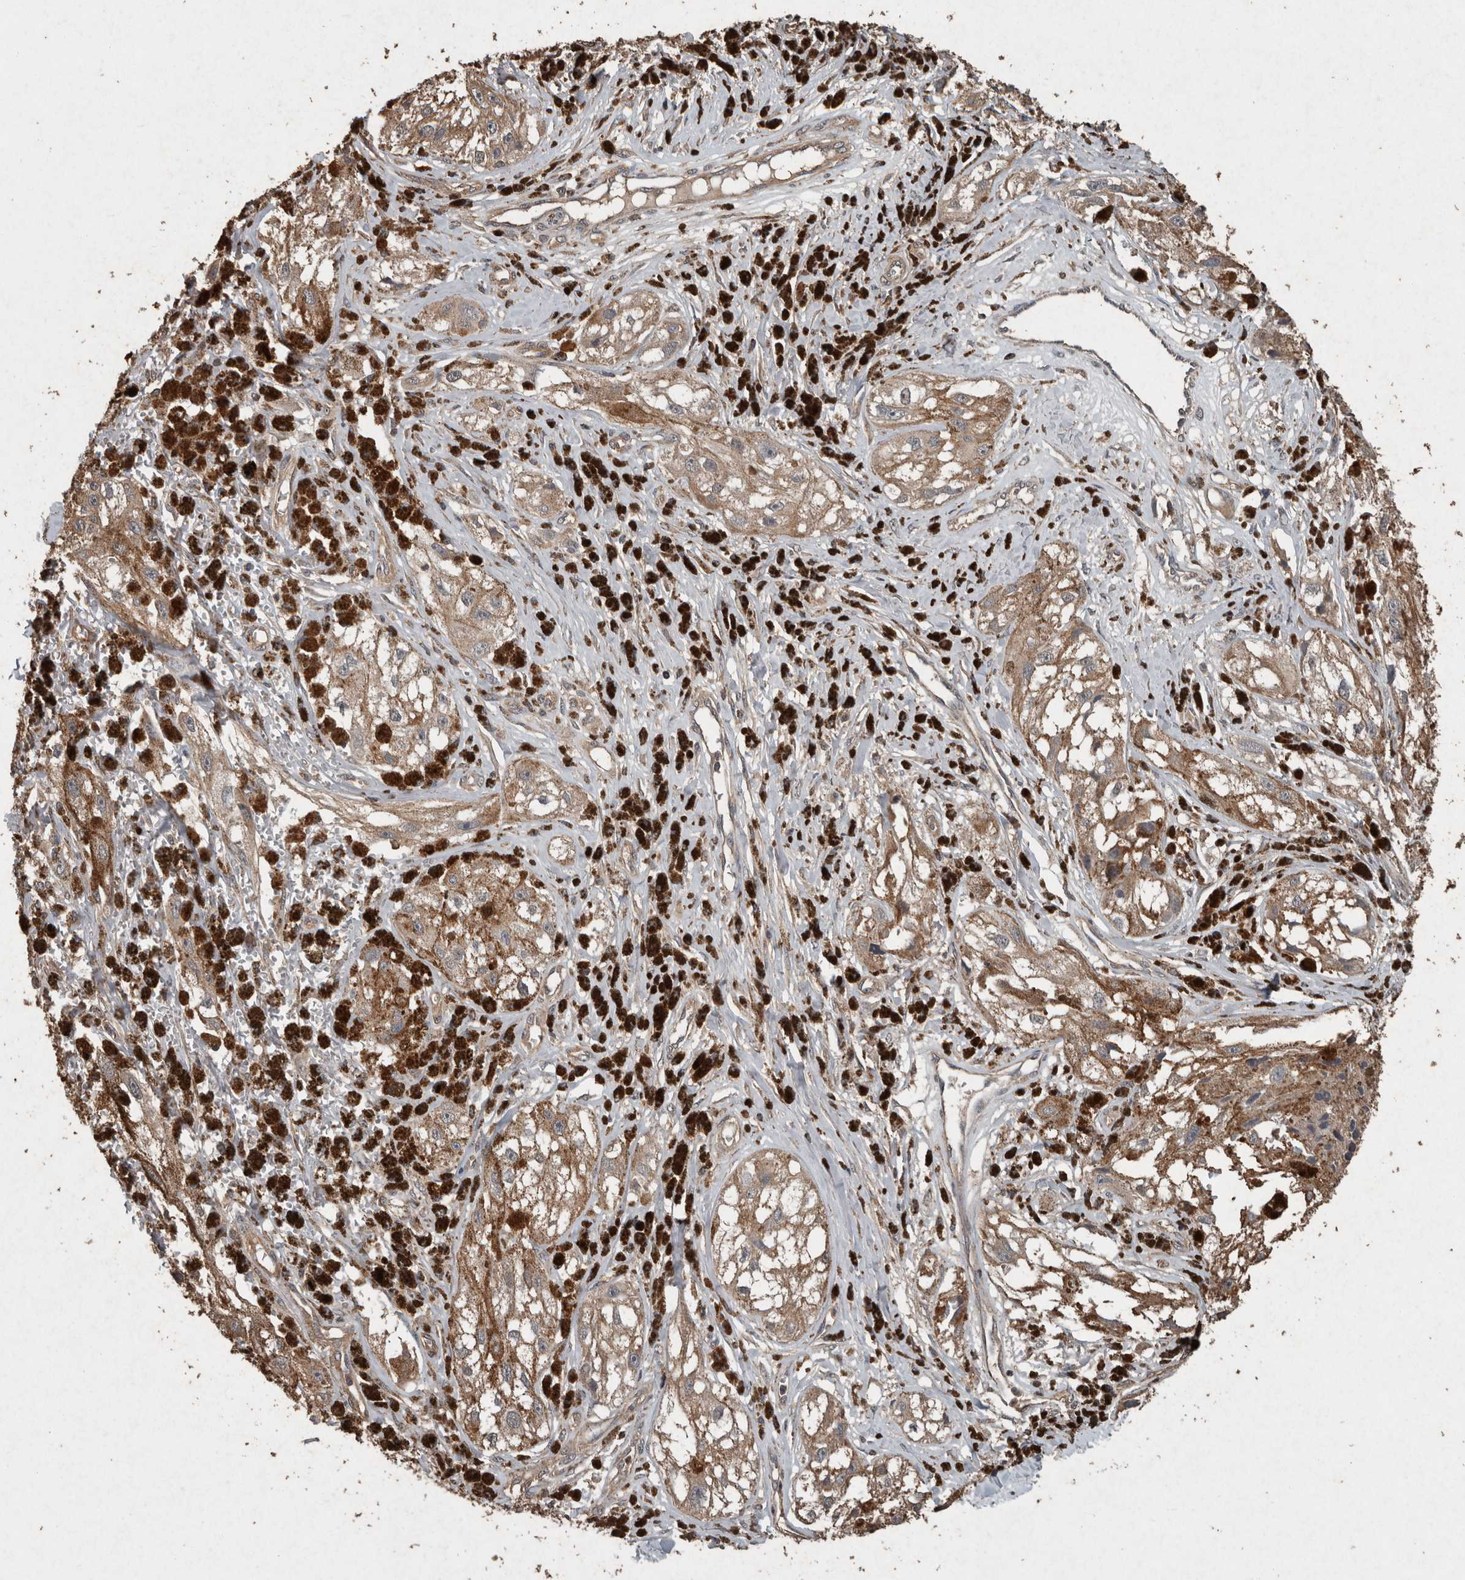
{"staining": {"intensity": "moderate", "quantity": ">75%", "location": "cytoplasmic/membranous"}, "tissue": "melanoma", "cell_type": "Tumor cells", "image_type": "cancer", "snomed": [{"axis": "morphology", "description": "Malignant melanoma, NOS"}, {"axis": "topography", "description": "Skin"}], "caption": "Brown immunohistochemical staining in human melanoma demonstrates moderate cytoplasmic/membranous positivity in approximately >75% of tumor cells.", "gene": "FGFRL1", "patient": {"sex": "male", "age": 88}}